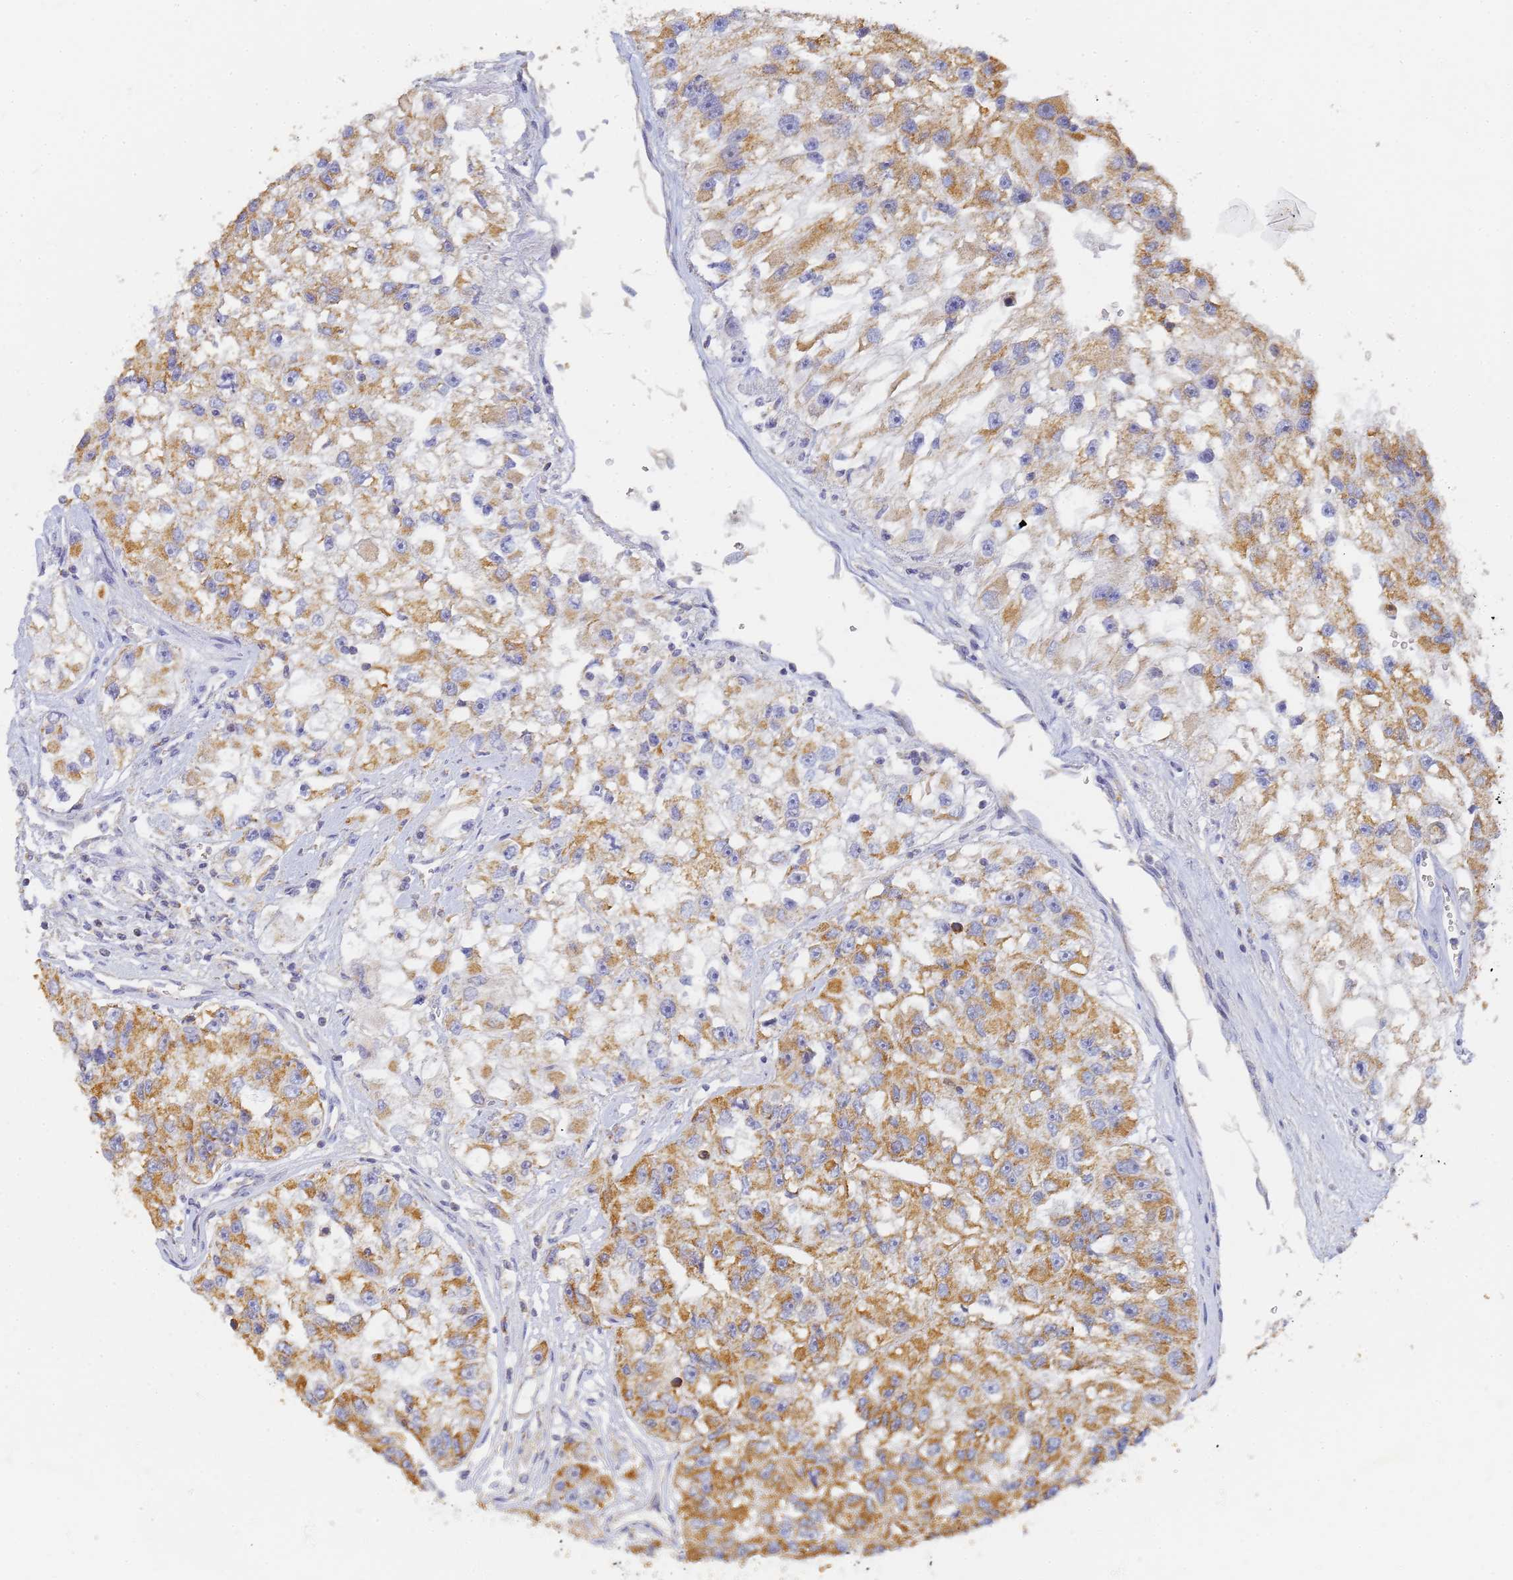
{"staining": {"intensity": "strong", "quantity": ">75%", "location": "cytoplasmic/membranous"}, "tissue": "renal cancer", "cell_type": "Tumor cells", "image_type": "cancer", "snomed": [{"axis": "morphology", "description": "Adenocarcinoma, NOS"}, {"axis": "topography", "description": "Kidney"}], "caption": "Brown immunohistochemical staining in human renal cancer (adenocarcinoma) displays strong cytoplasmic/membranous expression in approximately >75% of tumor cells.", "gene": "UTP23", "patient": {"sex": "male", "age": 63}}